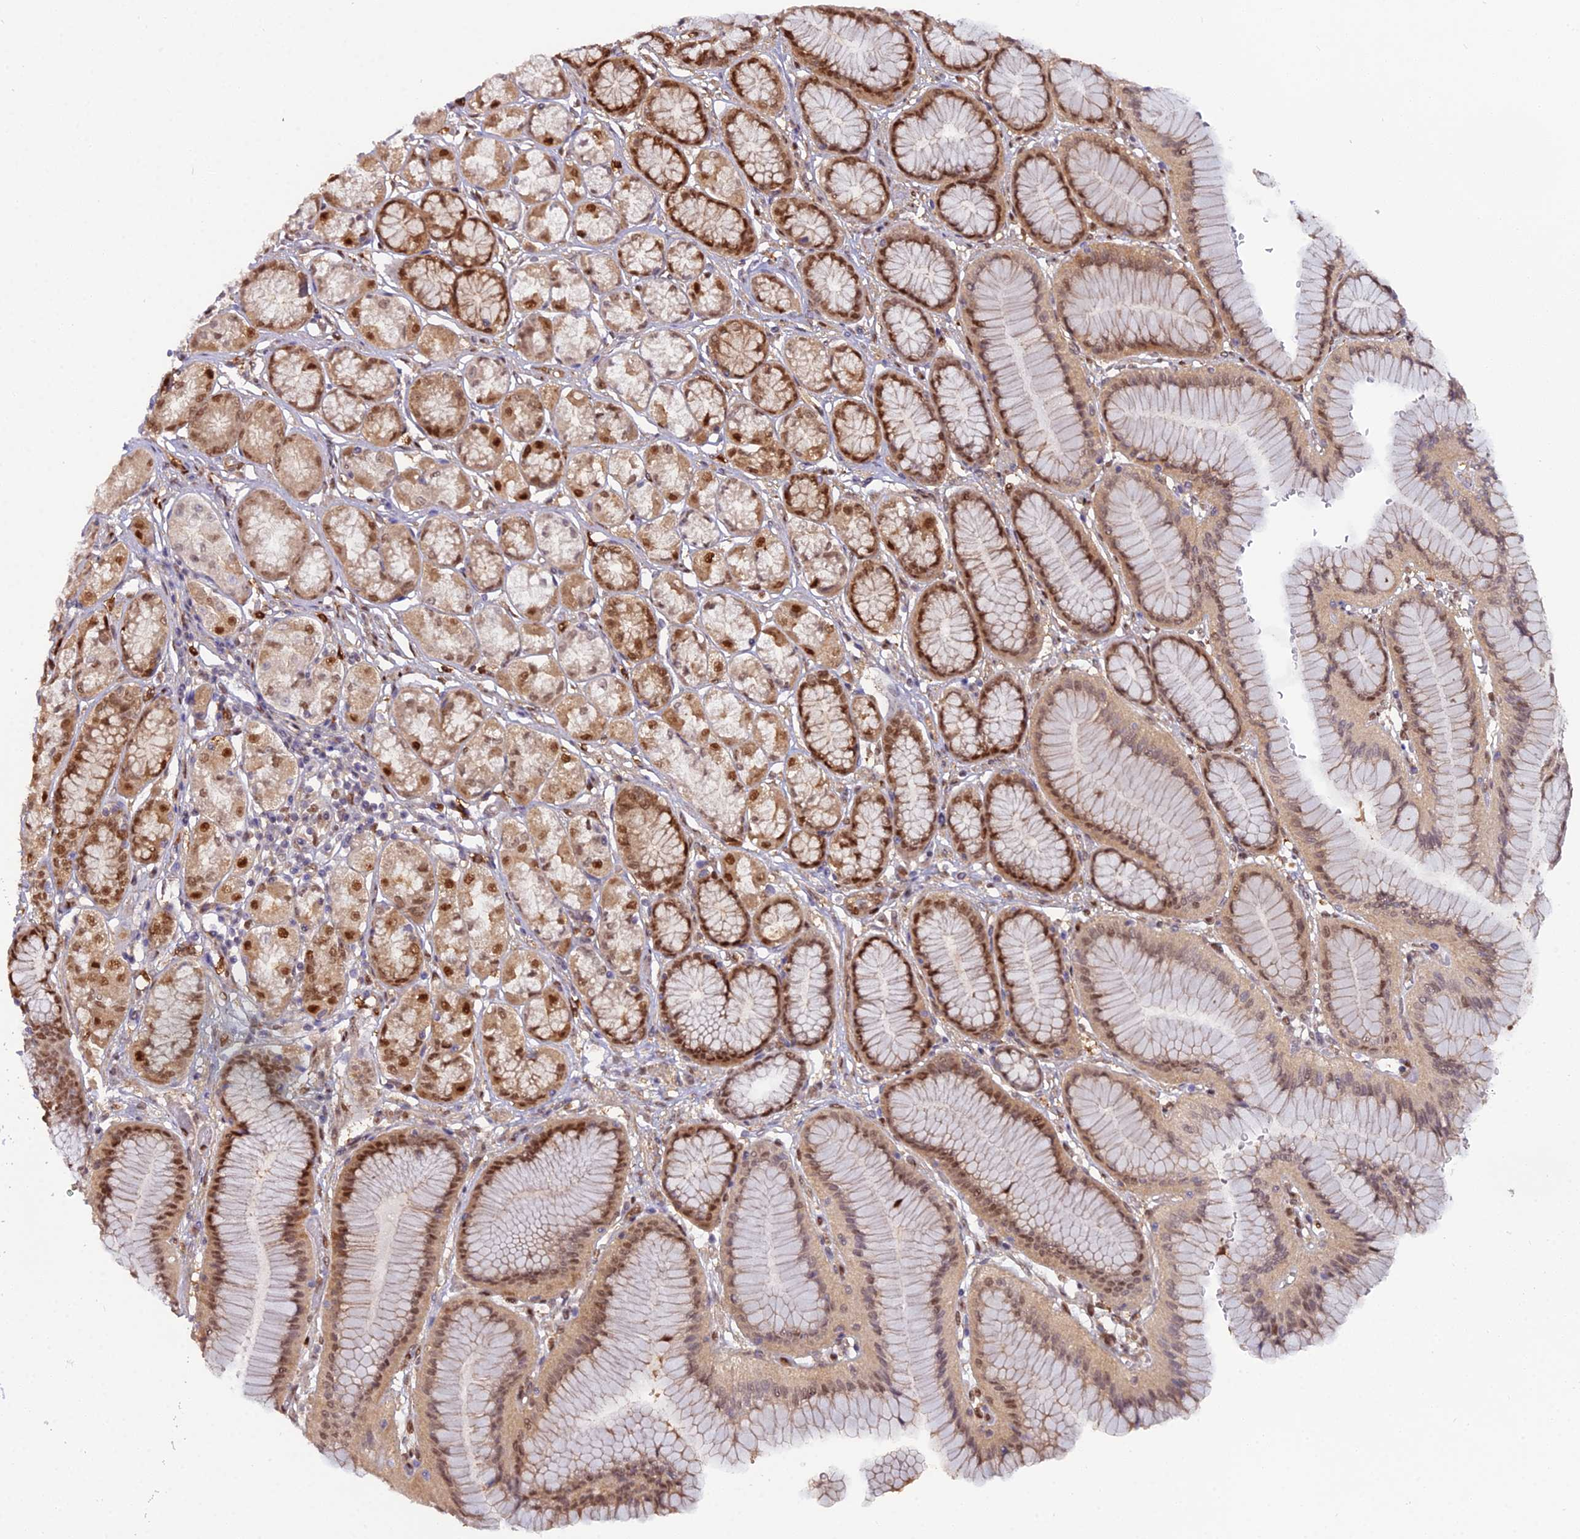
{"staining": {"intensity": "strong", "quantity": ">75%", "location": "nuclear"}, "tissue": "stomach", "cell_type": "Glandular cells", "image_type": "normal", "snomed": [{"axis": "morphology", "description": "Normal tissue, NOS"}, {"axis": "morphology", "description": "Adenocarcinoma, NOS"}, {"axis": "morphology", "description": "Adenocarcinoma, High grade"}, {"axis": "topography", "description": "Stomach, upper"}, {"axis": "topography", "description": "Stomach"}], "caption": "Immunohistochemistry of normal human stomach demonstrates high levels of strong nuclear staining in approximately >75% of glandular cells. (Stains: DAB in brown, nuclei in blue, Microscopy: brightfield microscopy at high magnification).", "gene": "NPEPL1", "patient": {"sex": "female", "age": 65}}